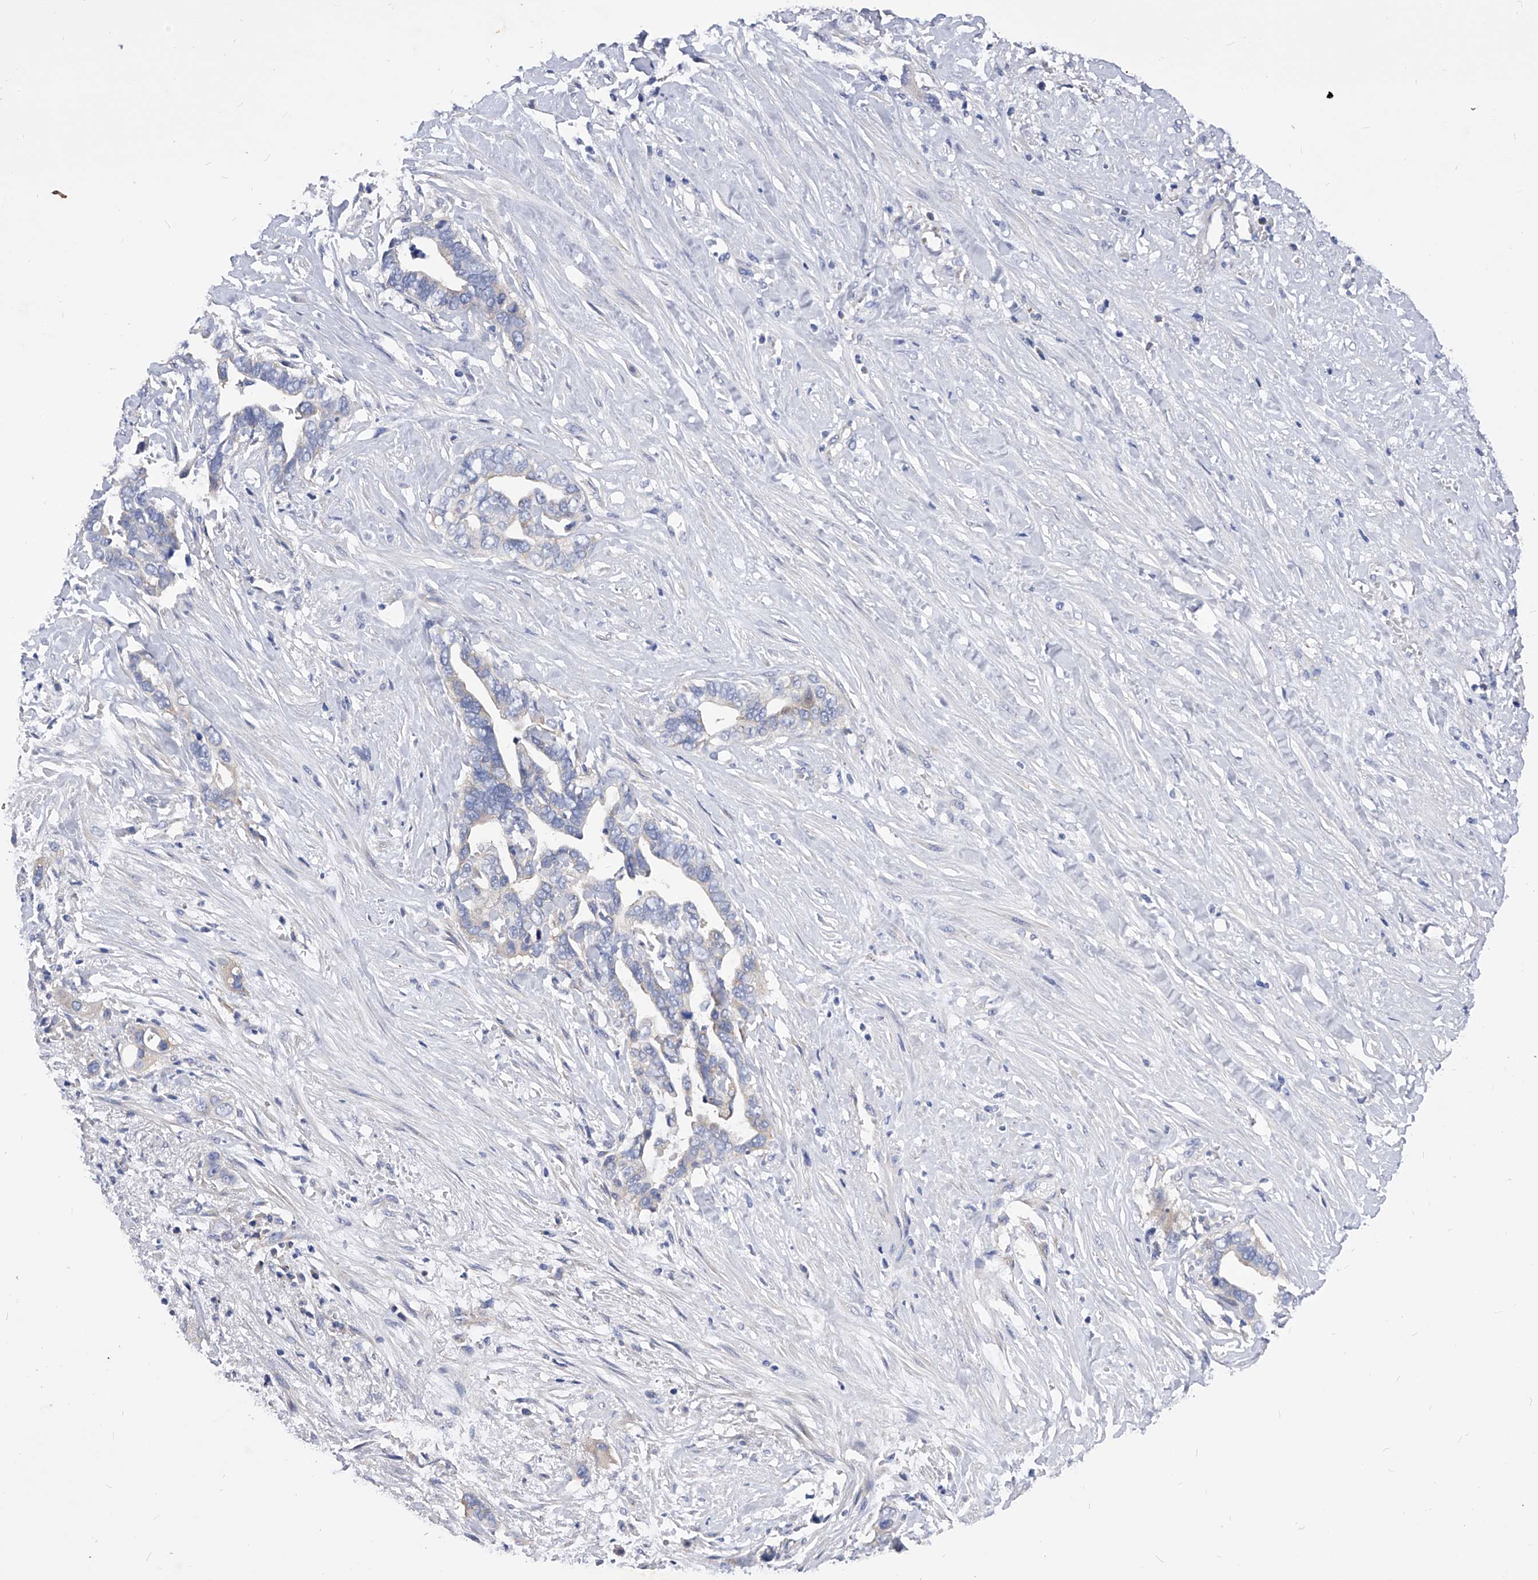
{"staining": {"intensity": "negative", "quantity": "none", "location": "none"}, "tissue": "liver cancer", "cell_type": "Tumor cells", "image_type": "cancer", "snomed": [{"axis": "morphology", "description": "Cholangiocarcinoma"}, {"axis": "topography", "description": "Liver"}], "caption": "High power microscopy image of an IHC photomicrograph of cholangiocarcinoma (liver), revealing no significant positivity in tumor cells.", "gene": "PPP5C", "patient": {"sex": "female", "age": 79}}